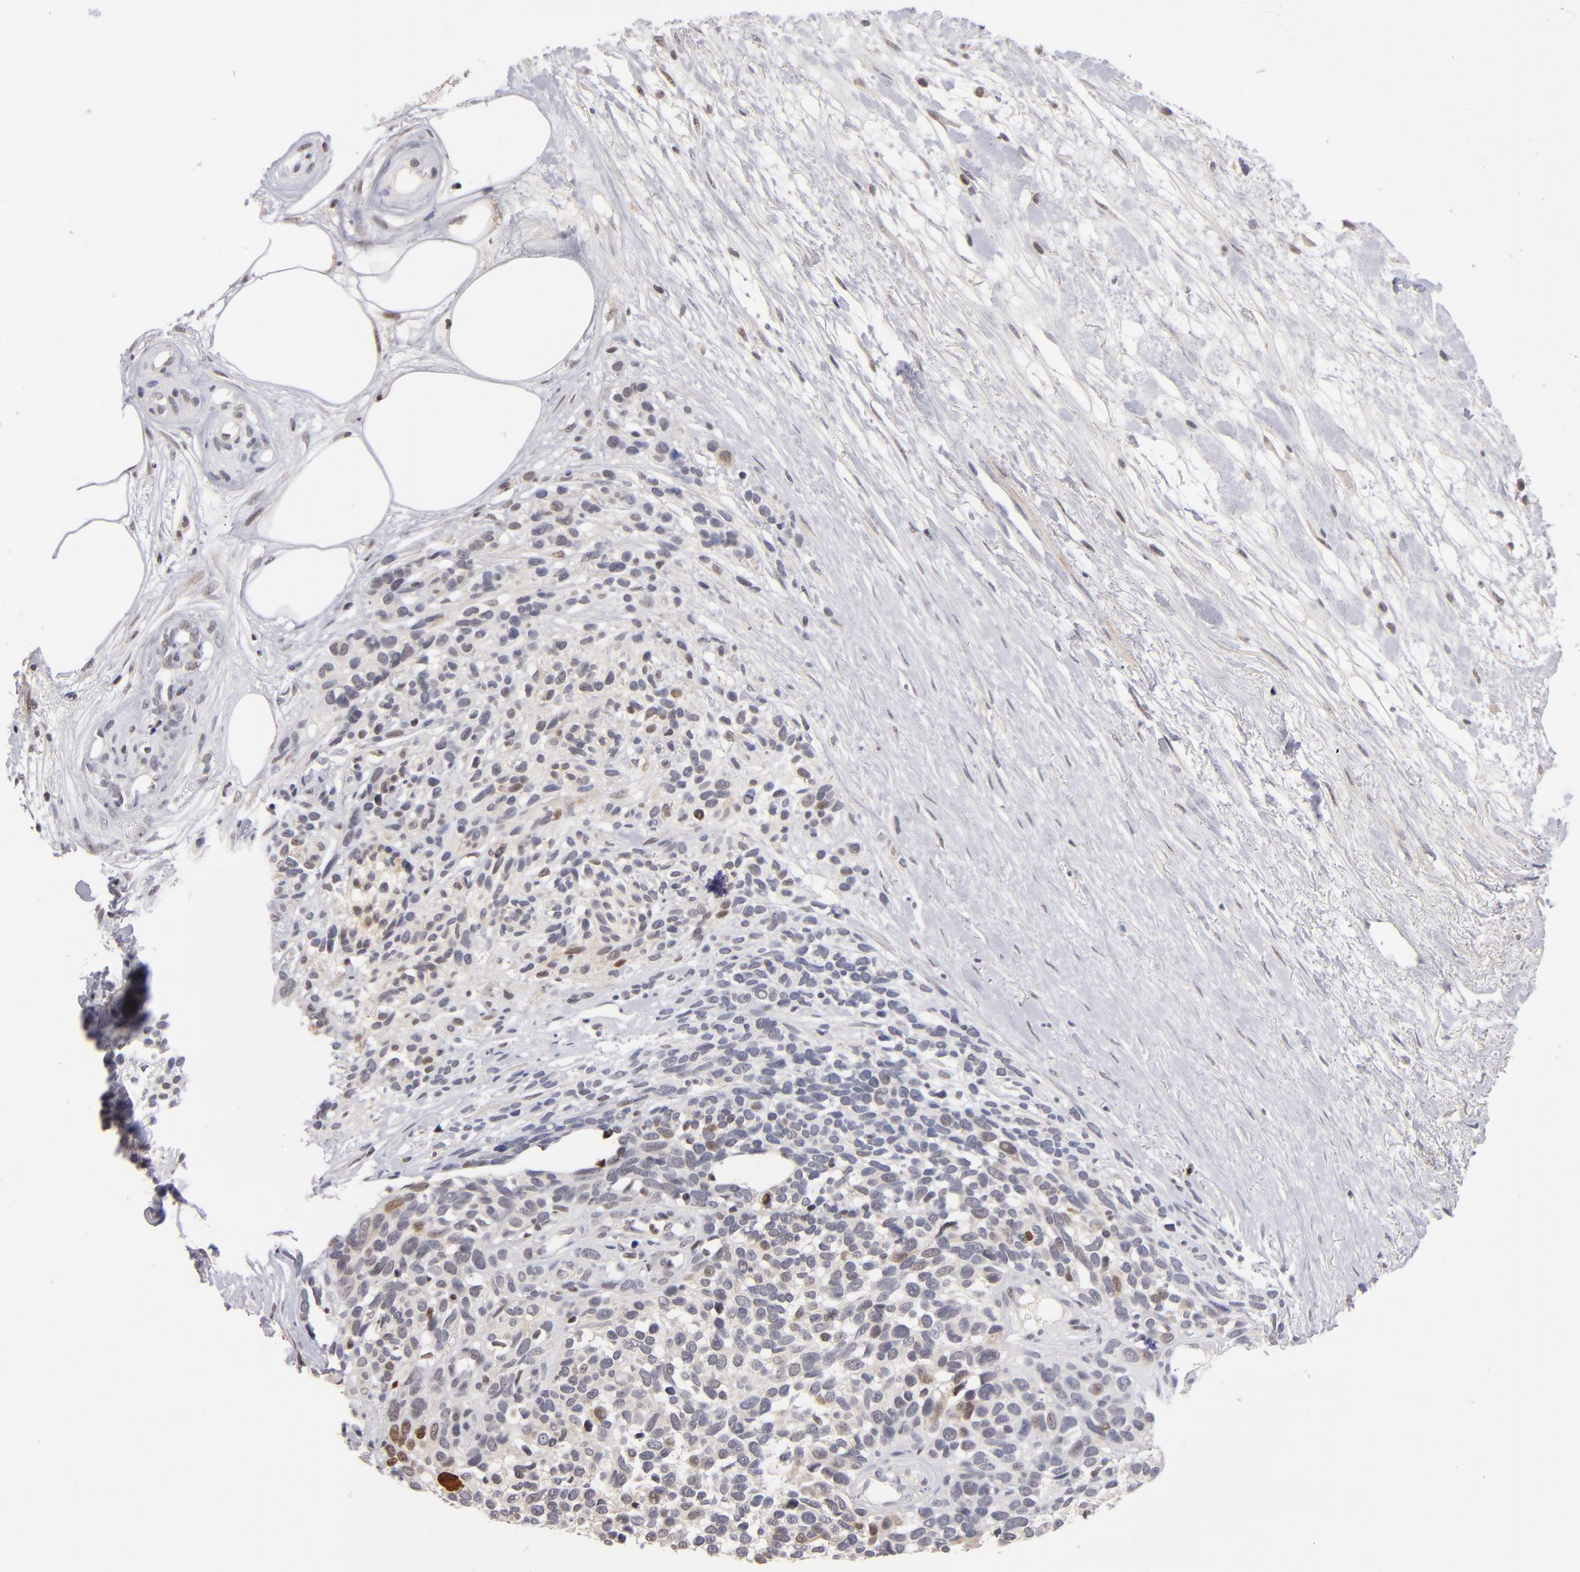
{"staining": {"intensity": "weak", "quantity": "<25%", "location": "nuclear"}, "tissue": "melanoma", "cell_type": "Tumor cells", "image_type": "cancer", "snomed": [{"axis": "morphology", "description": "Malignant melanoma, NOS"}, {"axis": "topography", "description": "Skin"}], "caption": "The image shows no significant positivity in tumor cells of melanoma.", "gene": "PCNX4", "patient": {"sex": "female", "age": 85}}